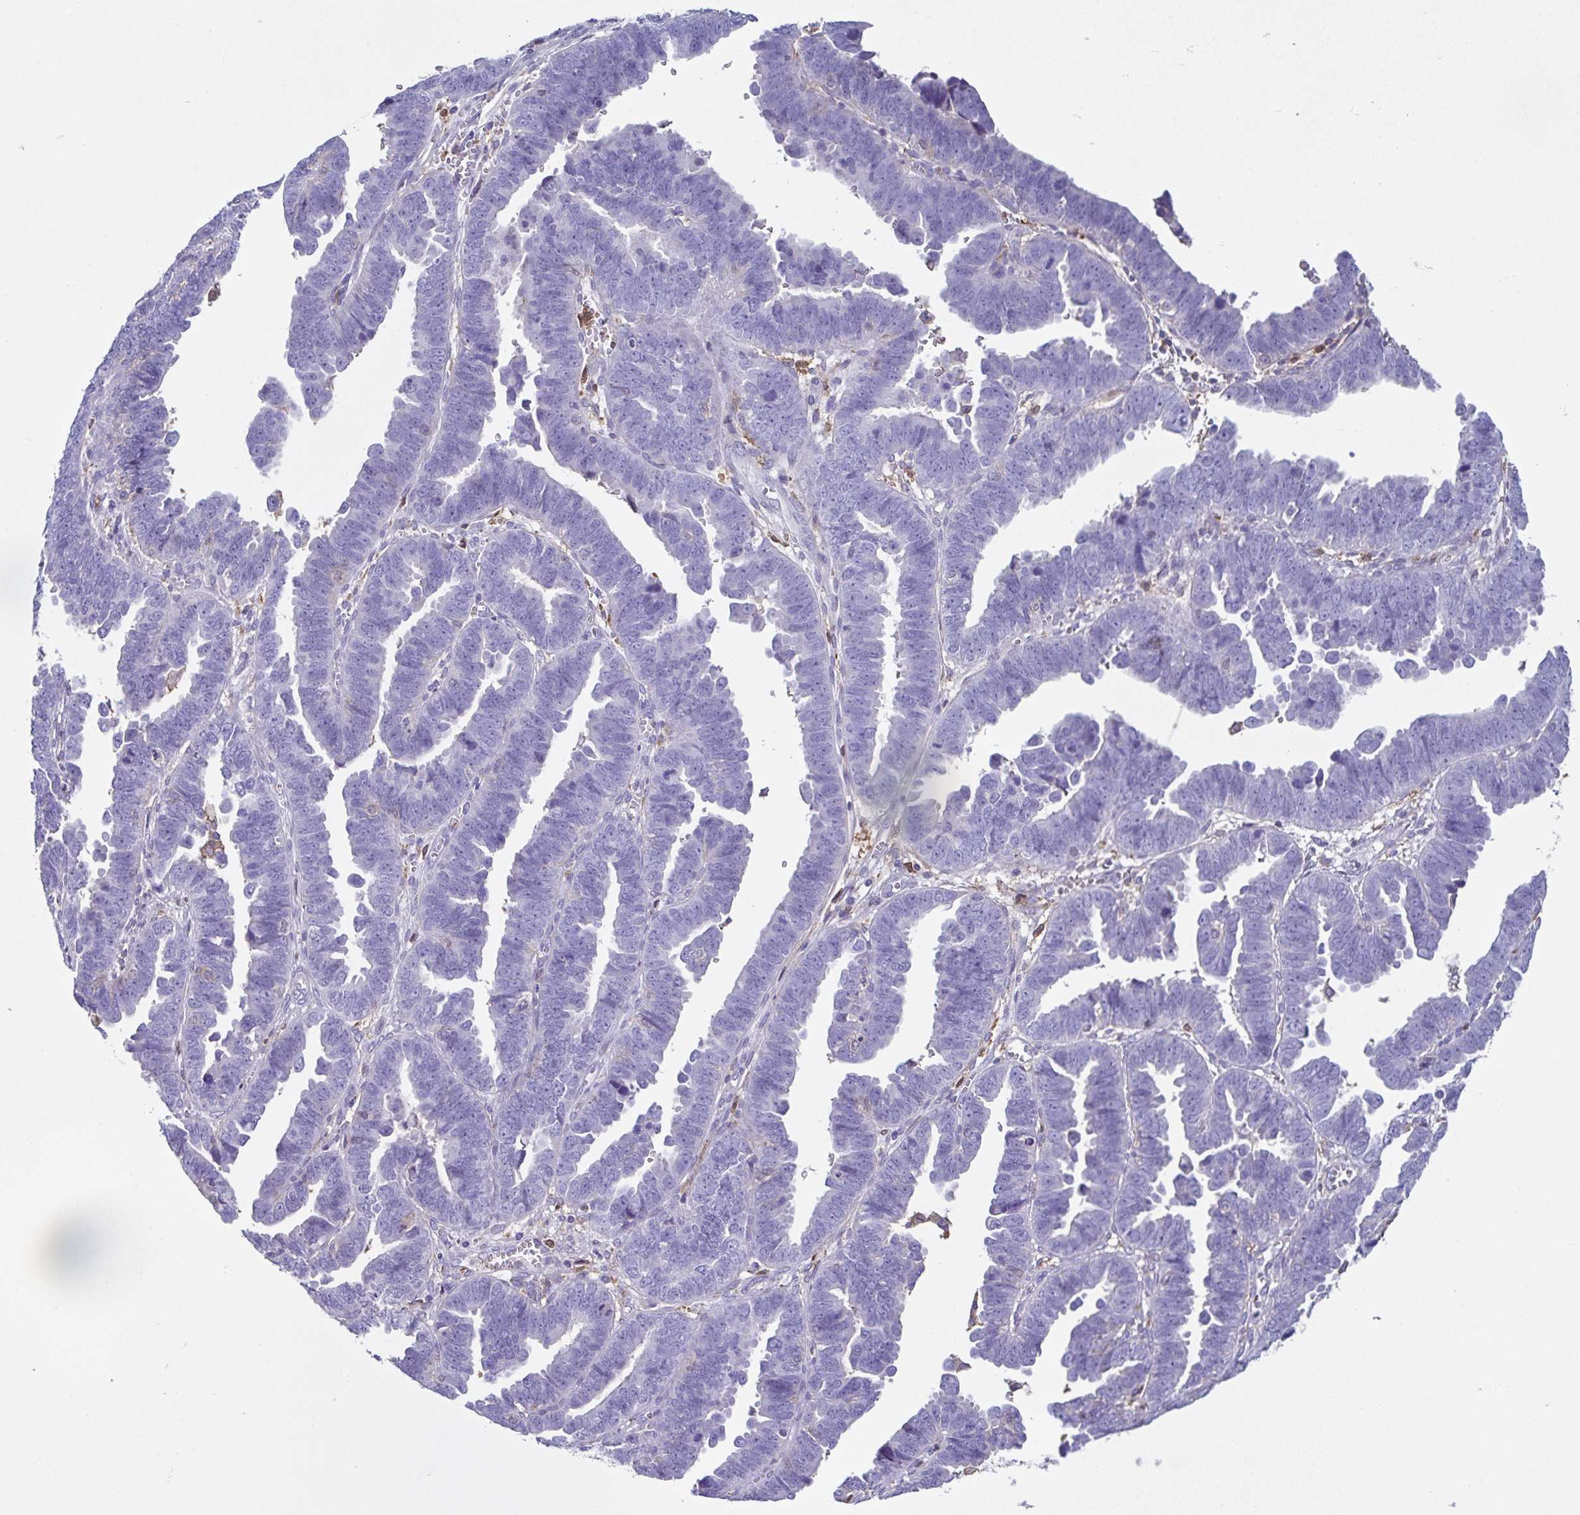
{"staining": {"intensity": "negative", "quantity": "none", "location": "none"}, "tissue": "endometrial cancer", "cell_type": "Tumor cells", "image_type": "cancer", "snomed": [{"axis": "morphology", "description": "Adenocarcinoma, NOS"}, {"axis": "topography", "description": "Endometrium"}], "caption": "The immunohistochemistry image has no significant positivity in tumor cells of endometrial adenocarcinoma tissue.", "gene": "ANXA10", "patient": {"sex": "female", "age": 75}}